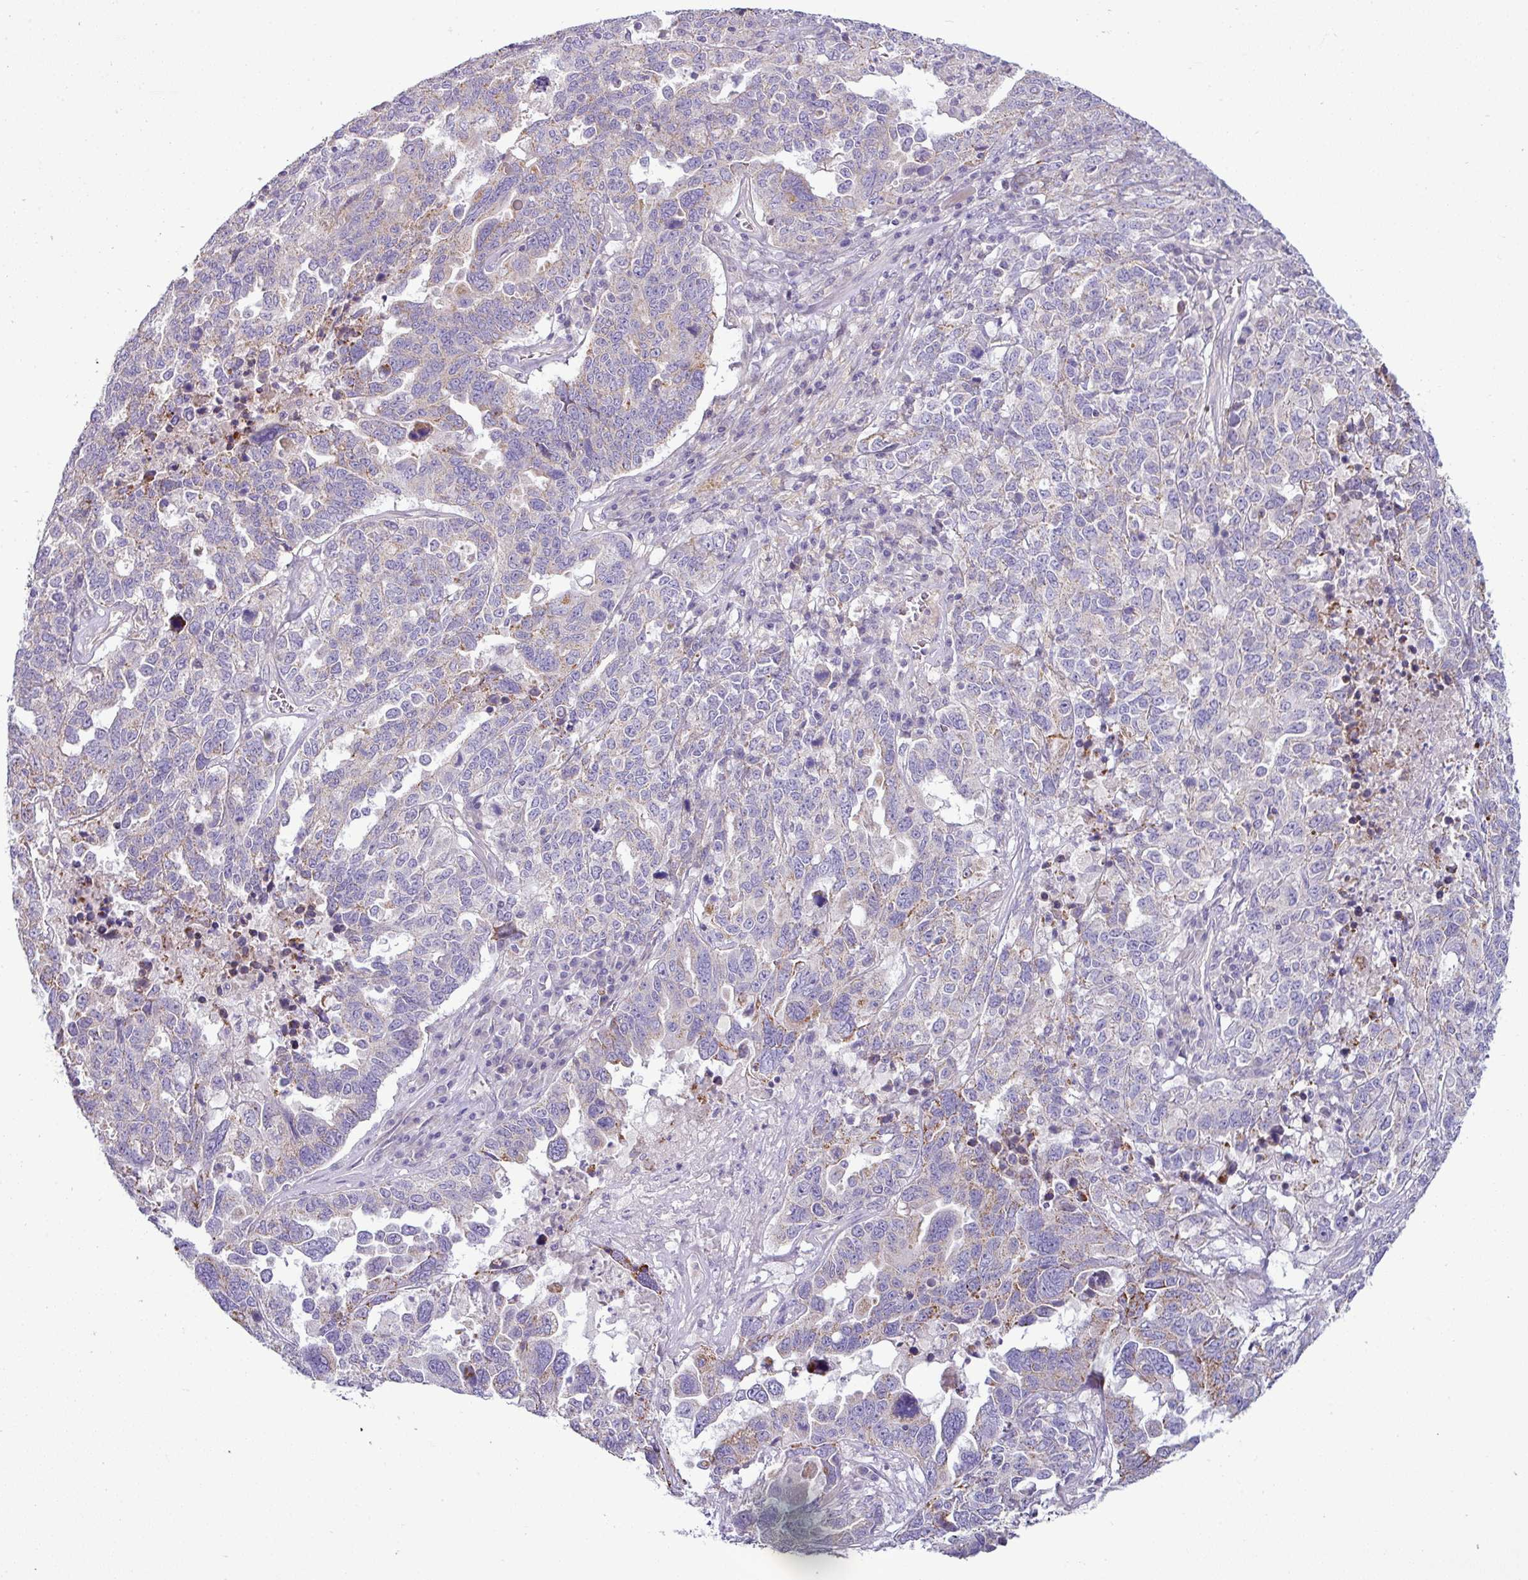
{"staining": {"intensity": "moderate", "quantity": "<25%", "location": "cytoplasmic/membranous"}, "tissue": "ovarian cancer", "cell_type": "Tumor cells", "image_type": "cancer", "snomed": [{"axis": "morphology", "description": "Carcinoma, endometroid"}, {"axis": "topography", "description": "Ovary"}], "caption": "Ovarian endometroid carcinoma was stained to show a protein in brown. There is low levels of moderate cytoplasmic/membranous expression in approximately <25% of tumor cells. (IHC, brightfield microscopy, high magnification).", "gene": "ACAP3", "patient": {"sex": "female", "age": 62}}